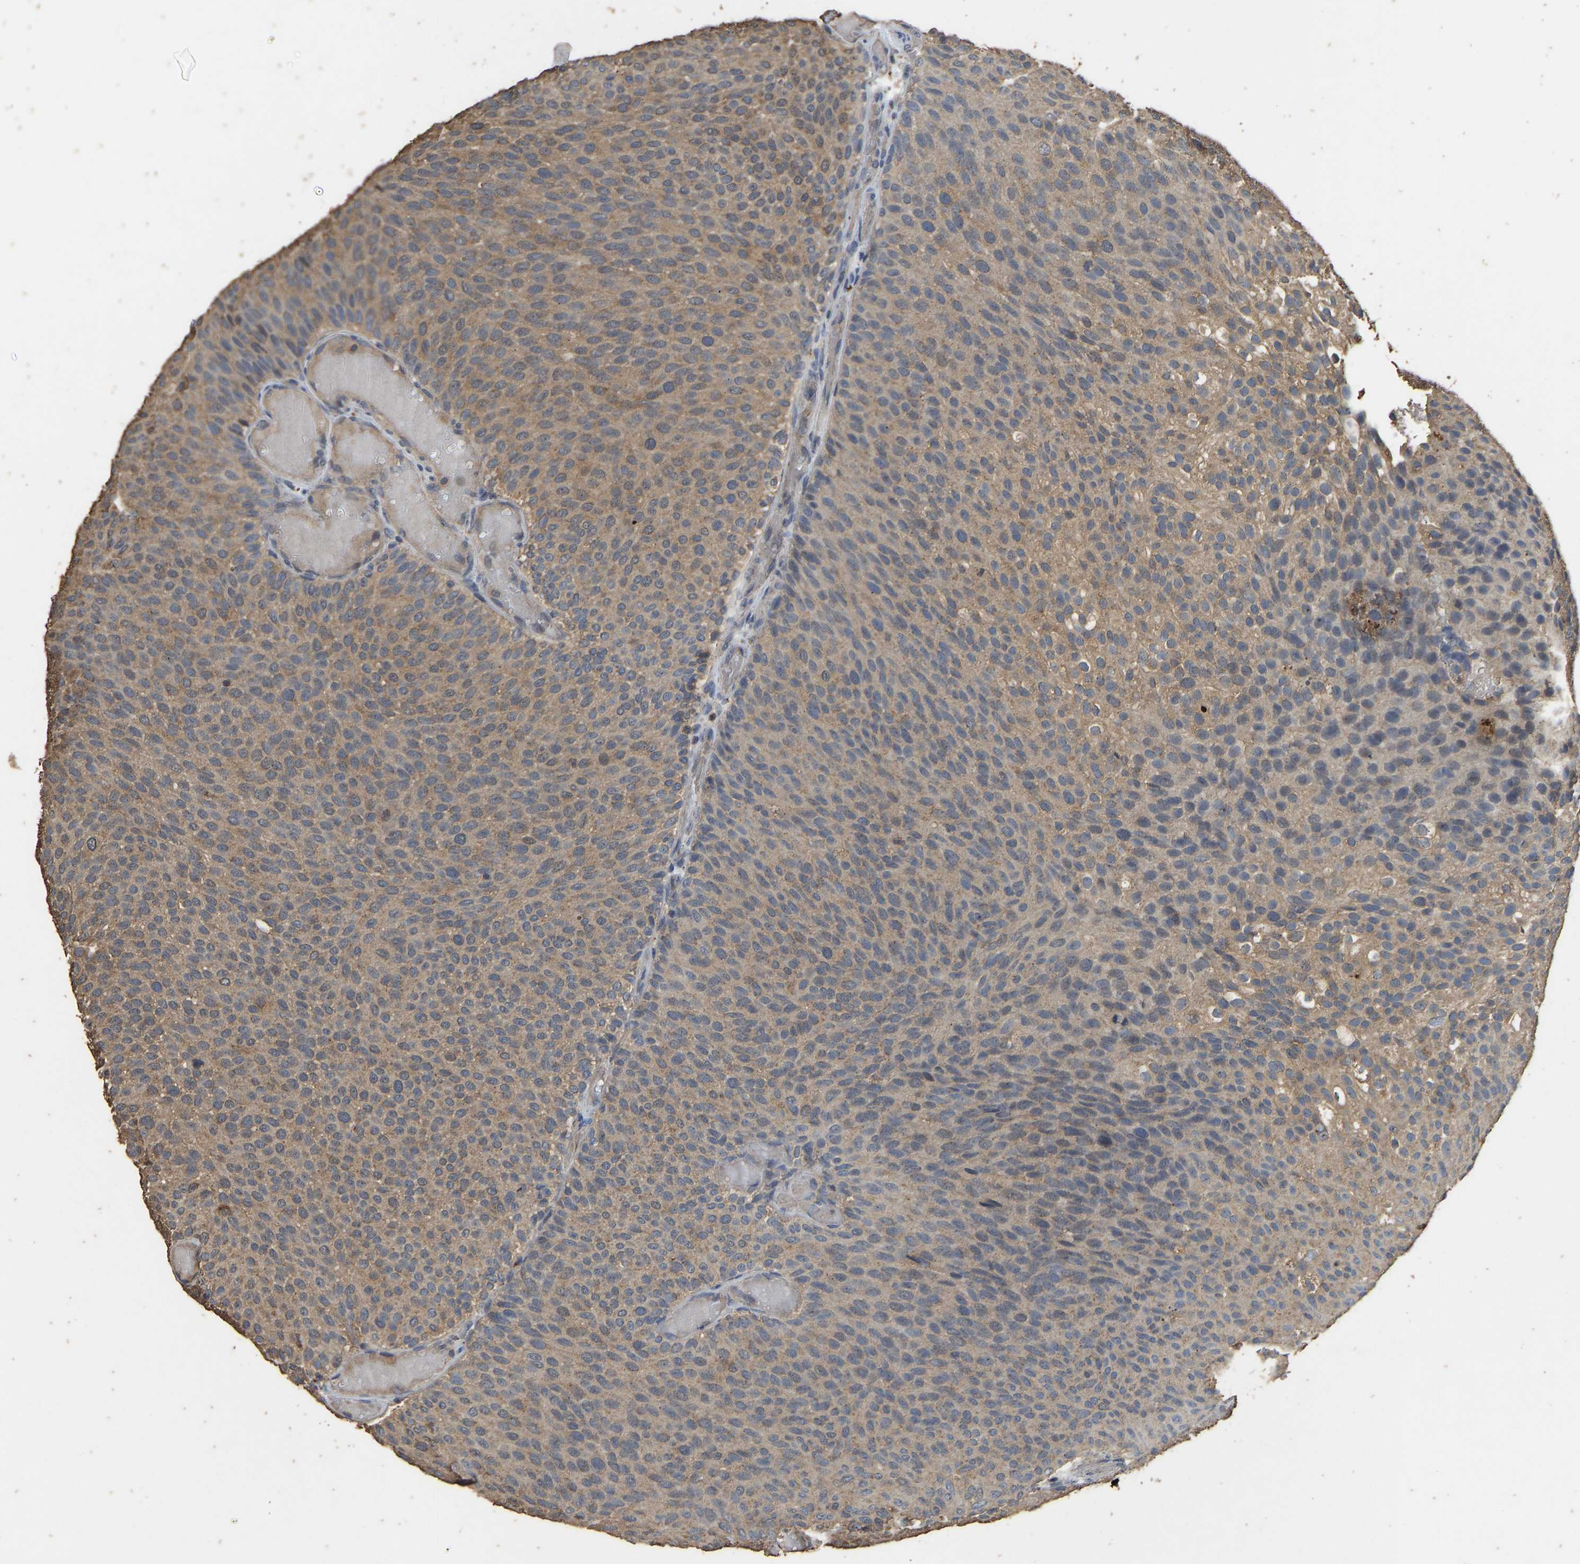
{"staining": {"intensity": "moderate", "quantity": "25%-75%", "location": "cytoplasmic/membranous"}, "tissue": "urothelial cancer", "cell_type": "Tumor cells", "image_type": "cancer", "snomed": [{"axis": "morphology", "description": "Urothelial carcinoma, Low grade"}, {"axis": "topography", "description": "Urinary bladder"}], "caption": "Urothelial cancer stained with DAB IHC shows medium levels of moderate cytoplasmic/membranous expression in approximately 25%-75% of tumor cells. The staining is performed using DAB brown chromogen to label protein expression. The nuclei are counter-stained blue using hematoxylin.", "gene": "CIDEC", "patient": {"sex": "male", "age": 78}}